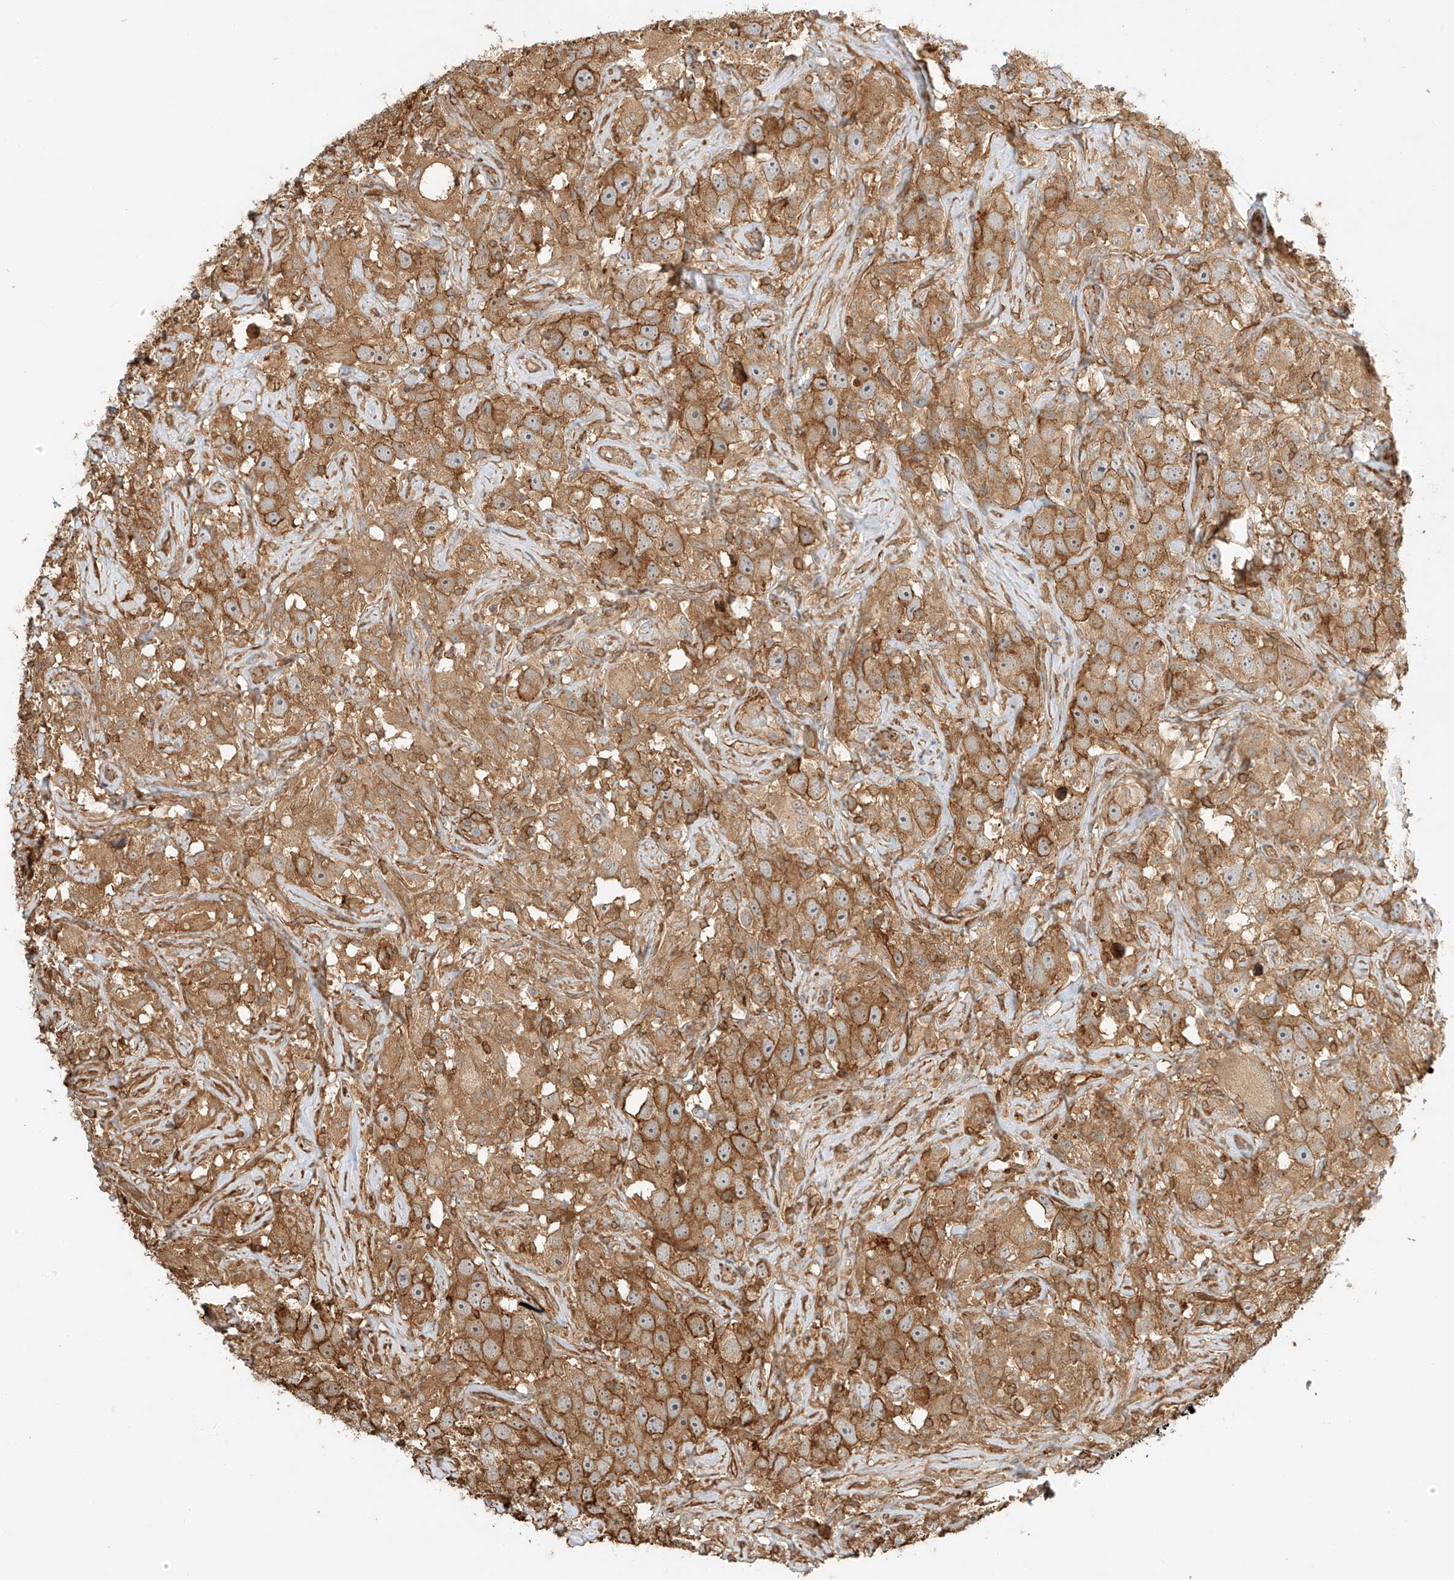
{"staining": {"intensity": "moderate", "quantity": ">75%", "location": "cytoplasmic/membranous"}, "tissue": "testis cancer", "cell_type": "Tumor cells", "image_type": "cancer", "snomed": [{"axis": "morphology", "description": "Seminoma, NOS"}, {"axis": "topography", "description": "Testis"}], "caption": "IHC micrograph of neoplastic tissue: human seminoma (testis) stained using immunohistochemistry shows medium levels of moderate protein expression localized specifically in the cytoplasmic/membranous of tumor cells, appearing as a cytoplasmic/membranous brown color.", "gene": "CSMD3", "patient": {"sex": "male", "age": 49}}